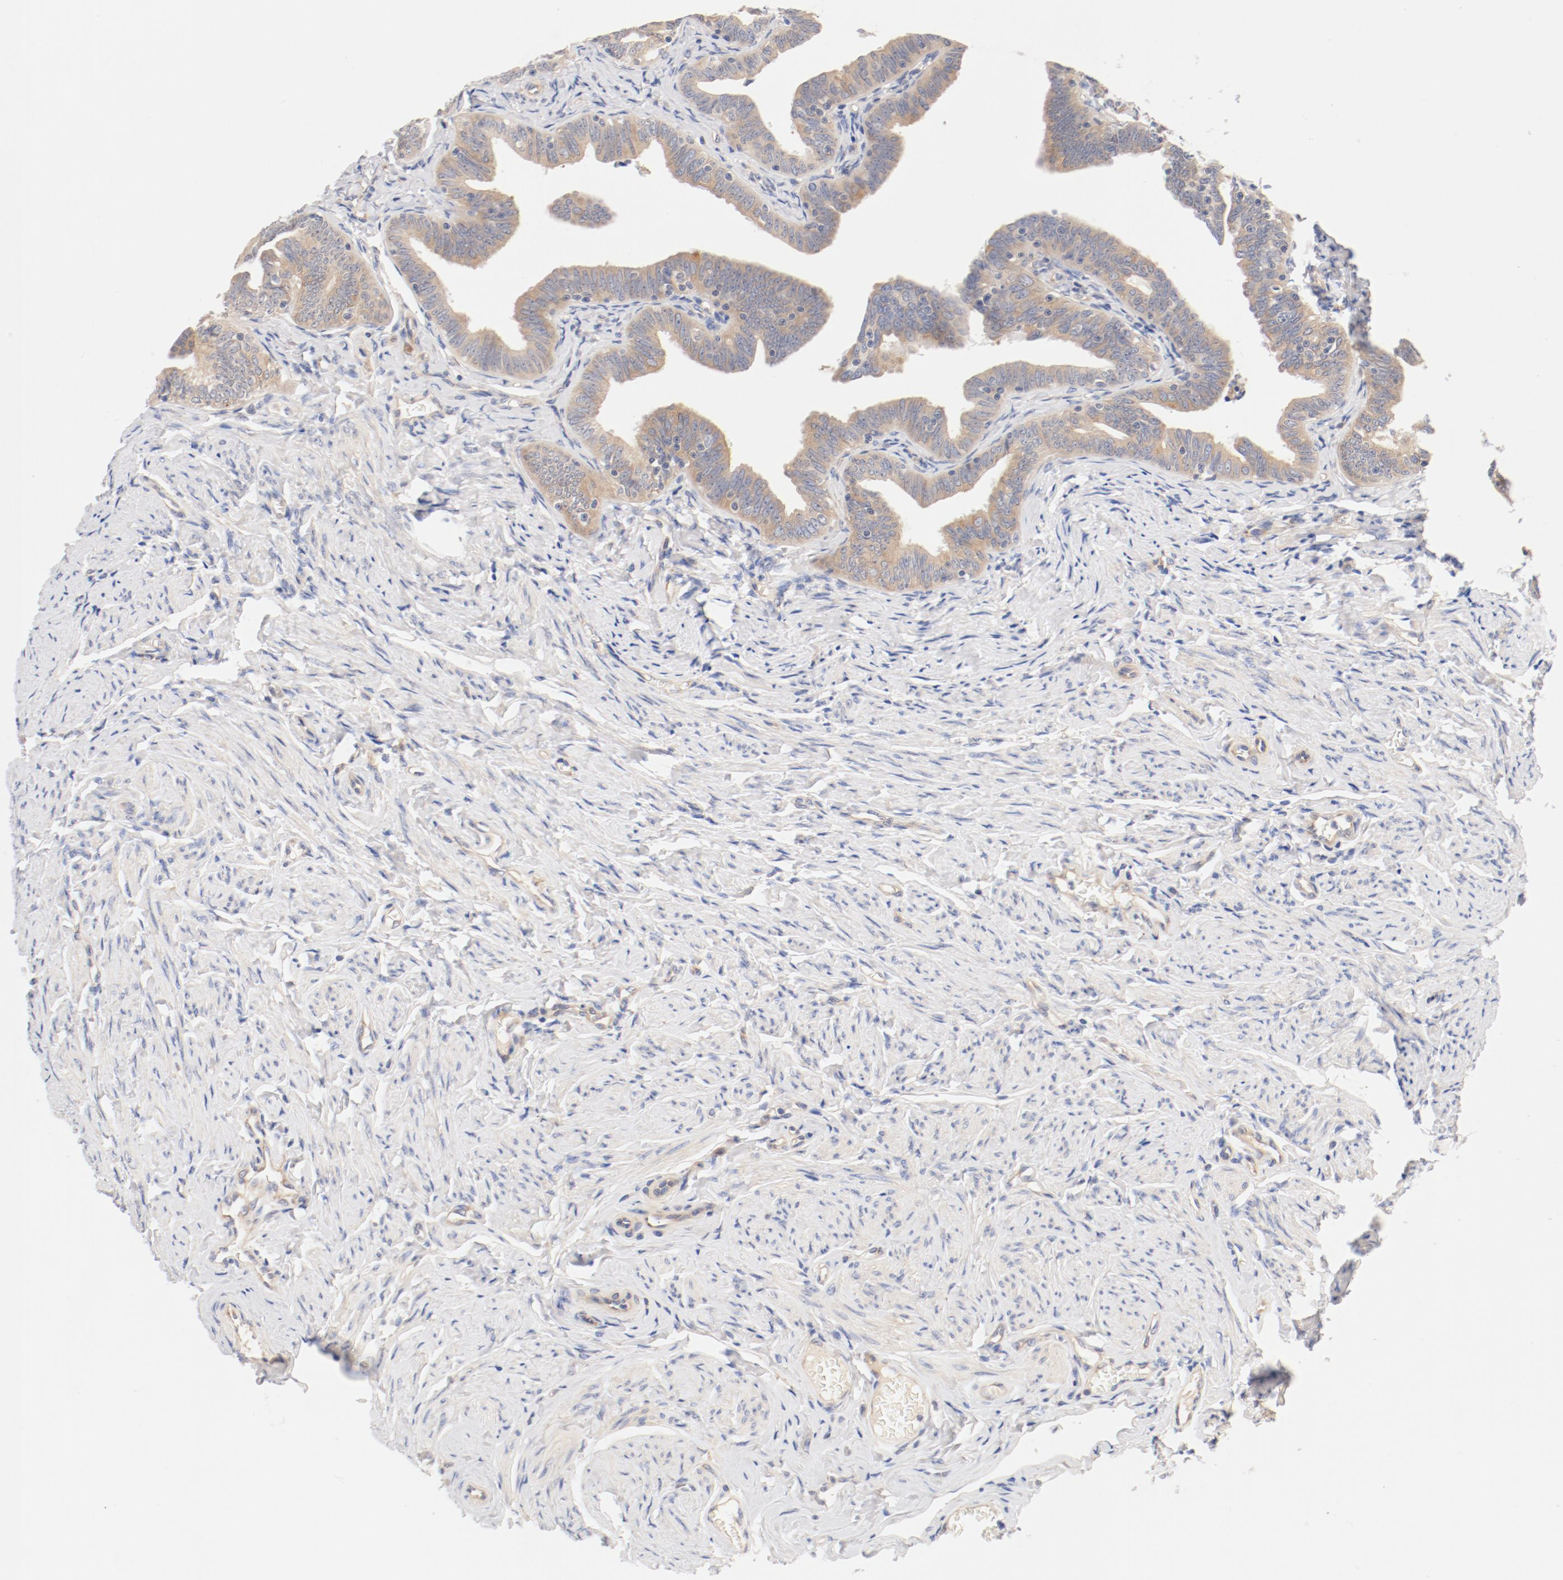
{"staining": {"intensity": "moderate", "quantity": ">75%", "location": "cytoplasmic/membranous"}, "tissue": "fallopian tube", "cell_type": "Glandular cells", "image_type": "normal", "snomed": [{"axis": "morphology", "description": "Normal tissue, NOS"}, {"axis": "topography", "description": "Fallopian tube"}, {"axis": "topography", "description": "Ovary"}], "caption": "Moderate cytoplasmic/membranous expression for a protein is seen in approximately >75% of glandular cells of normal fallopian tube using IHC.", "gene": "DYNC1H1", "patient": {"sex": "female", "age": 69}}